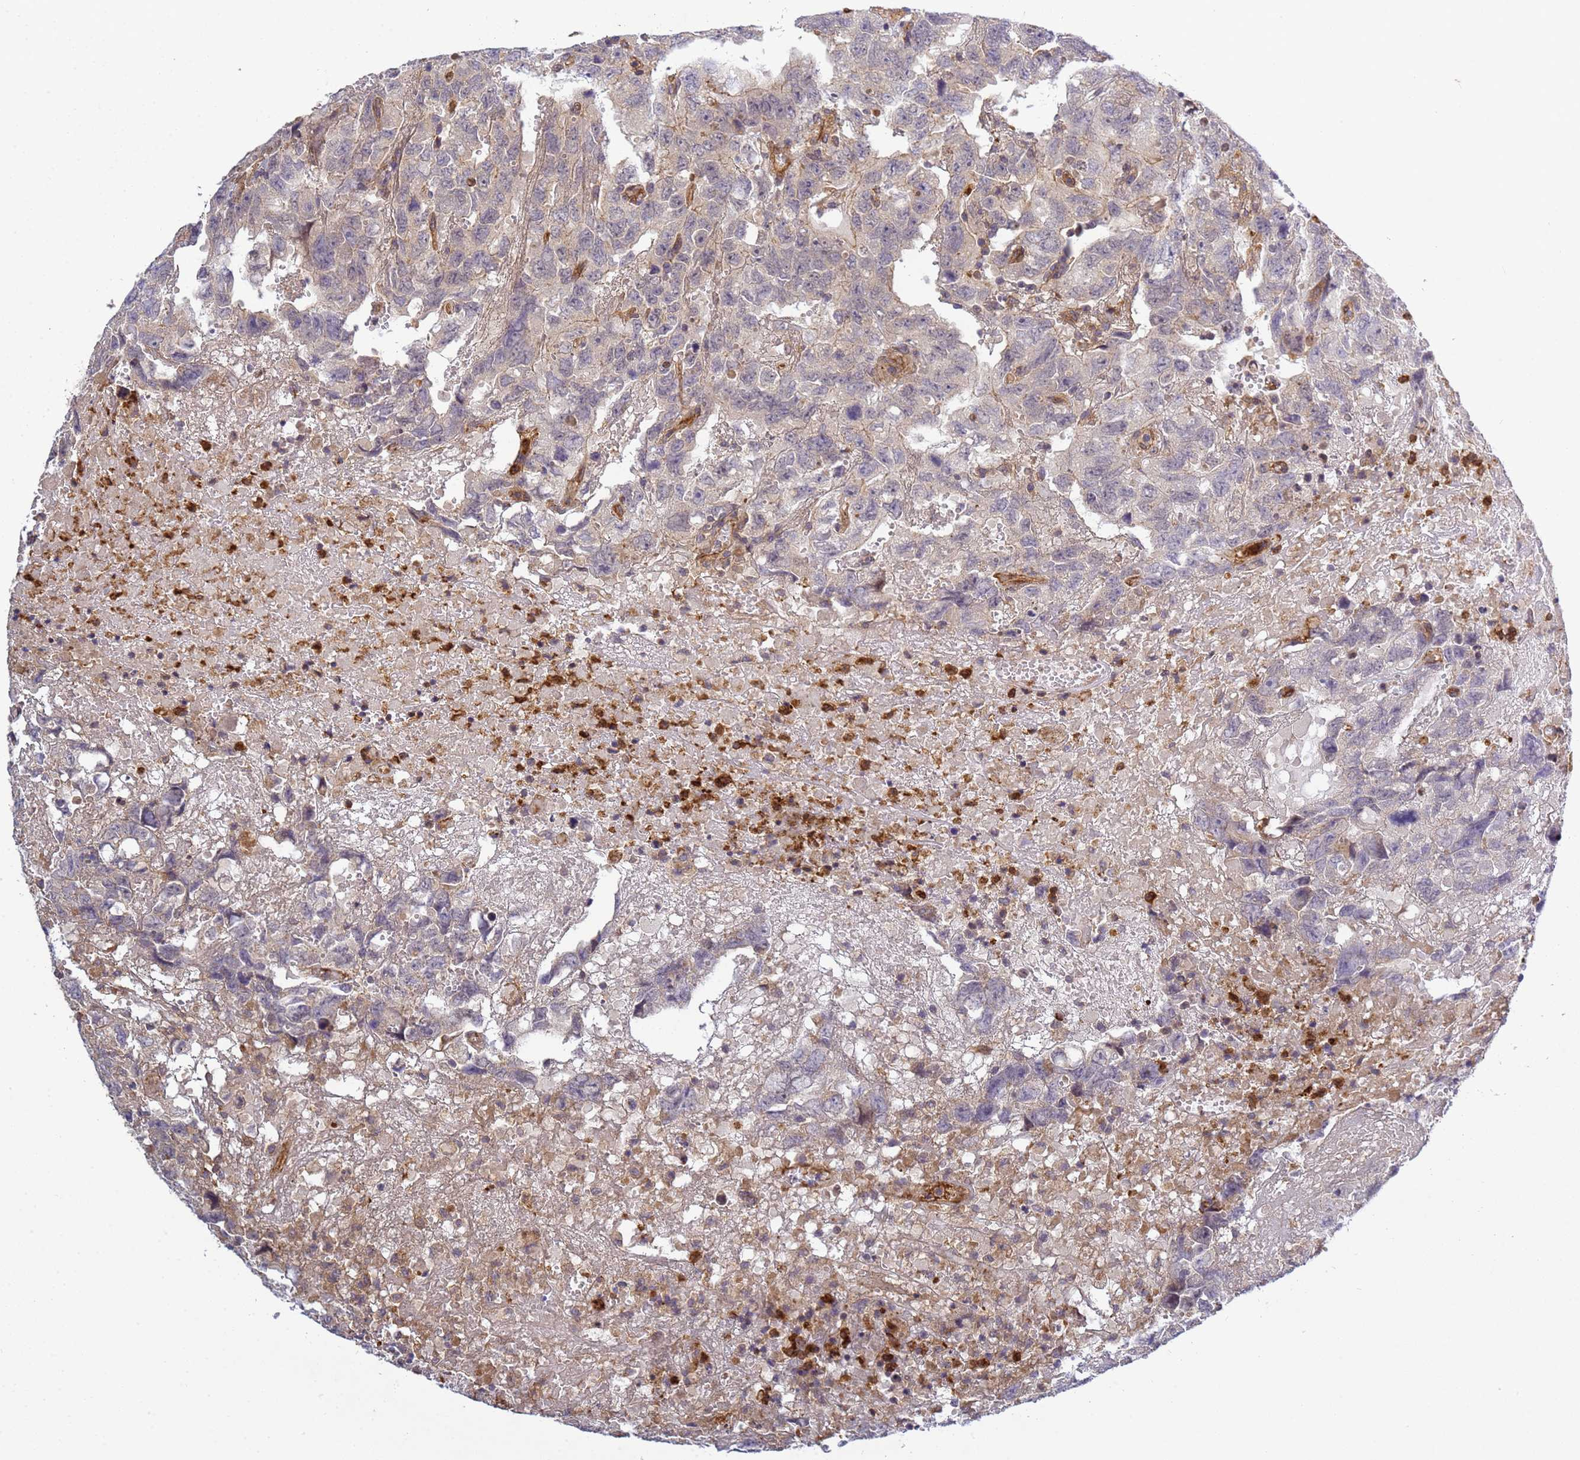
{"staining": {"intensity": "weak", "quantity": "<25%", "location": "cytoplasmic/membranous"}, "tissue": "testis cancer", "cell_type": "Tumor cells", "image_type": "cancer", "snomed": [{"axis": "morphology", "description": "Carcinoma, Embryonal, NOS"}, {"axis": "topography", "description": "Testis"}], "caption": "Image shows no protein positivity in tumor cells of embryonal carcinoma (testis) tissue.", "gene": "C8orf34", "patient": {"sex": "male", "age": 45}}